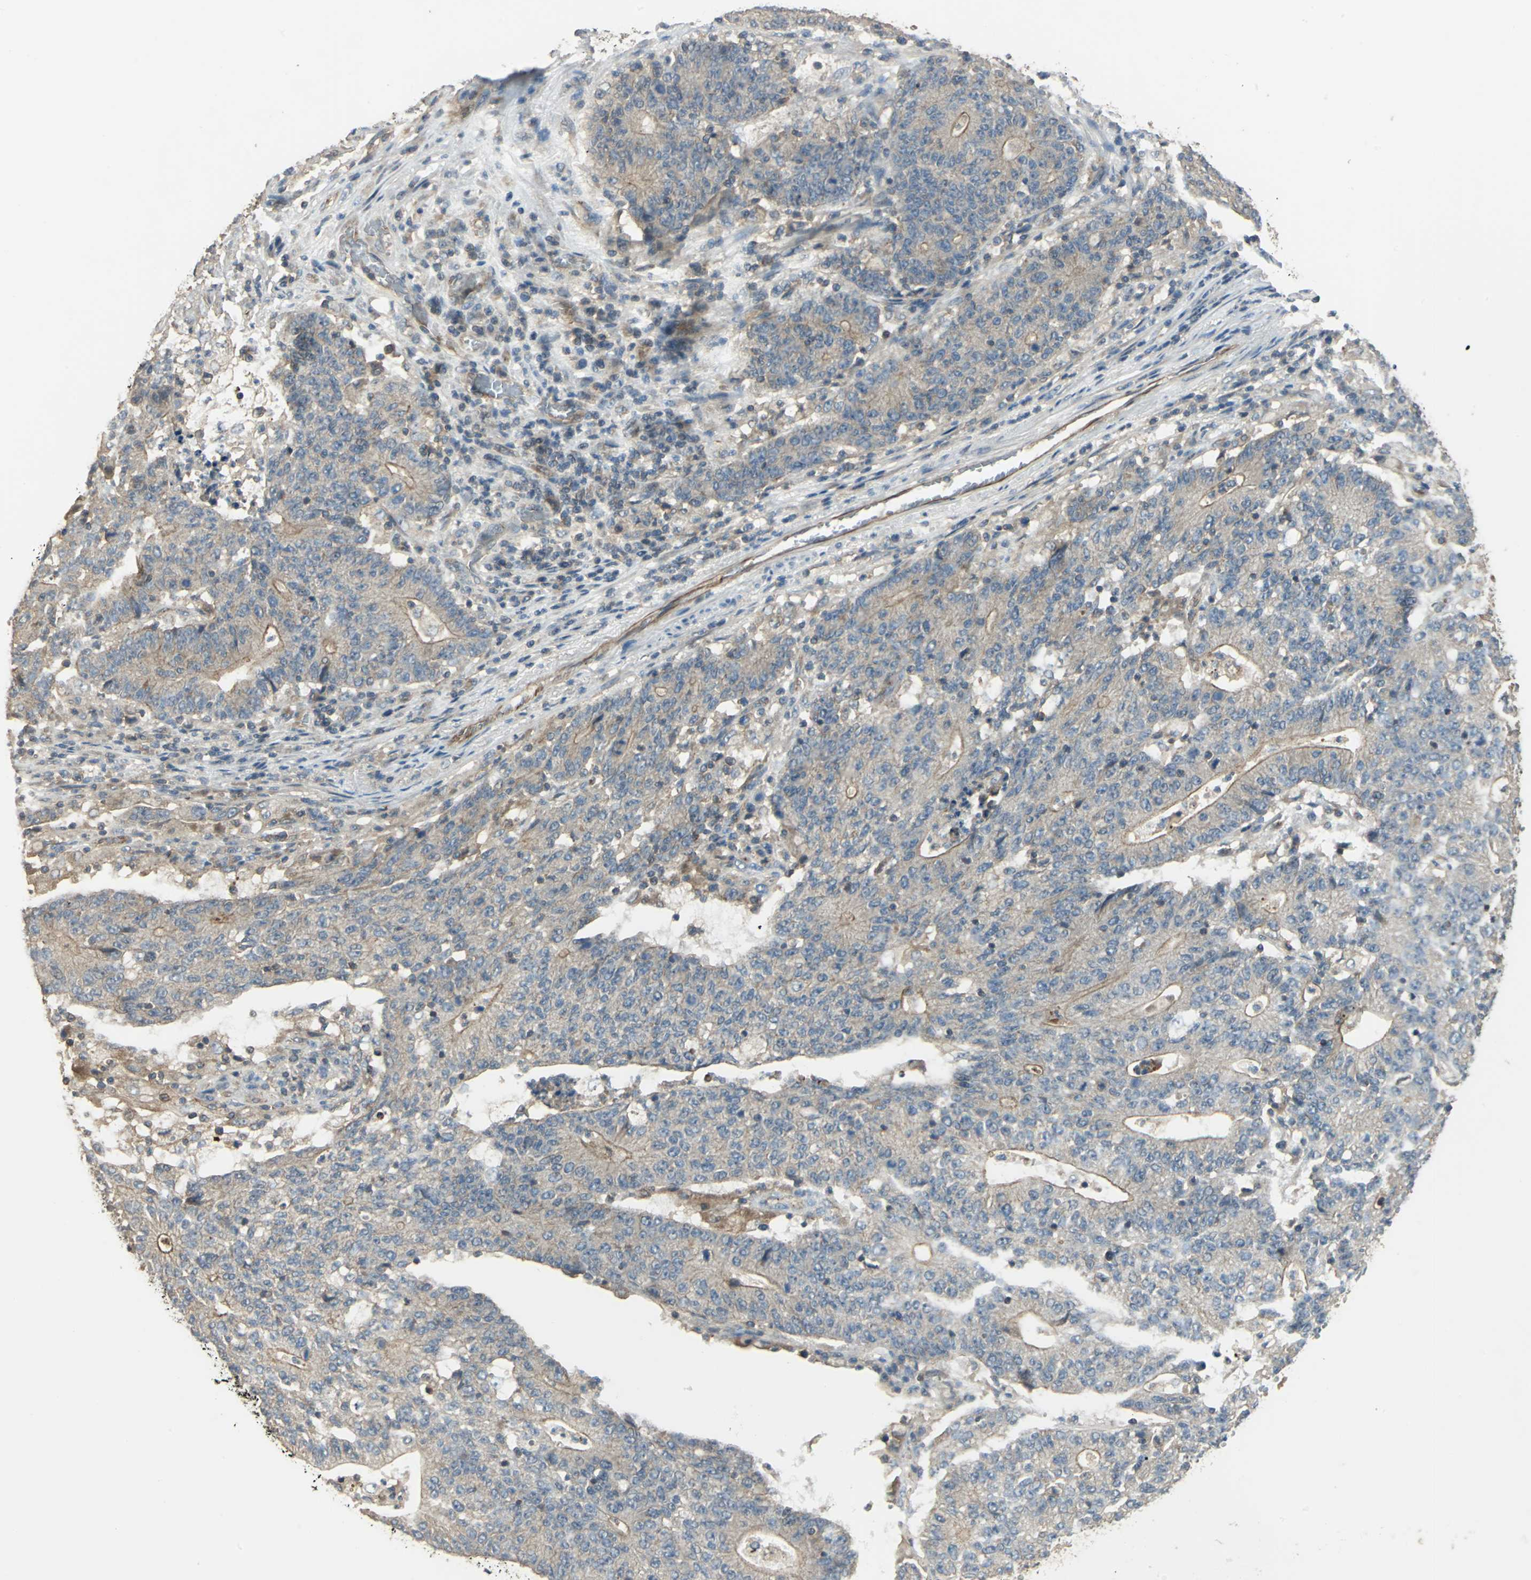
{"staining": {"intensity": "moderate", "quantity": ">75%", "location": "cytoplasmic/membranous"}, "tissue": "colorectal cancer", "cell_type": "Tumor cells", "image_type": "cancer", "snomed": [{"axis": "morphology", "description": "Normal tissue, NOS"}, {"axis": "morphology", "description": "Adenocarcinoma, NOS"}, {"axis": "topography", "description": "Colon"}], "caption": "Moderate cytoplasmic/membranous positivity for a protein is present in approximately >75% of tumor cells of colorectal cancer using immunohistochemistry.", "gene": "RAPGEF1", "patient": {"sex": "female", "age": 75}}